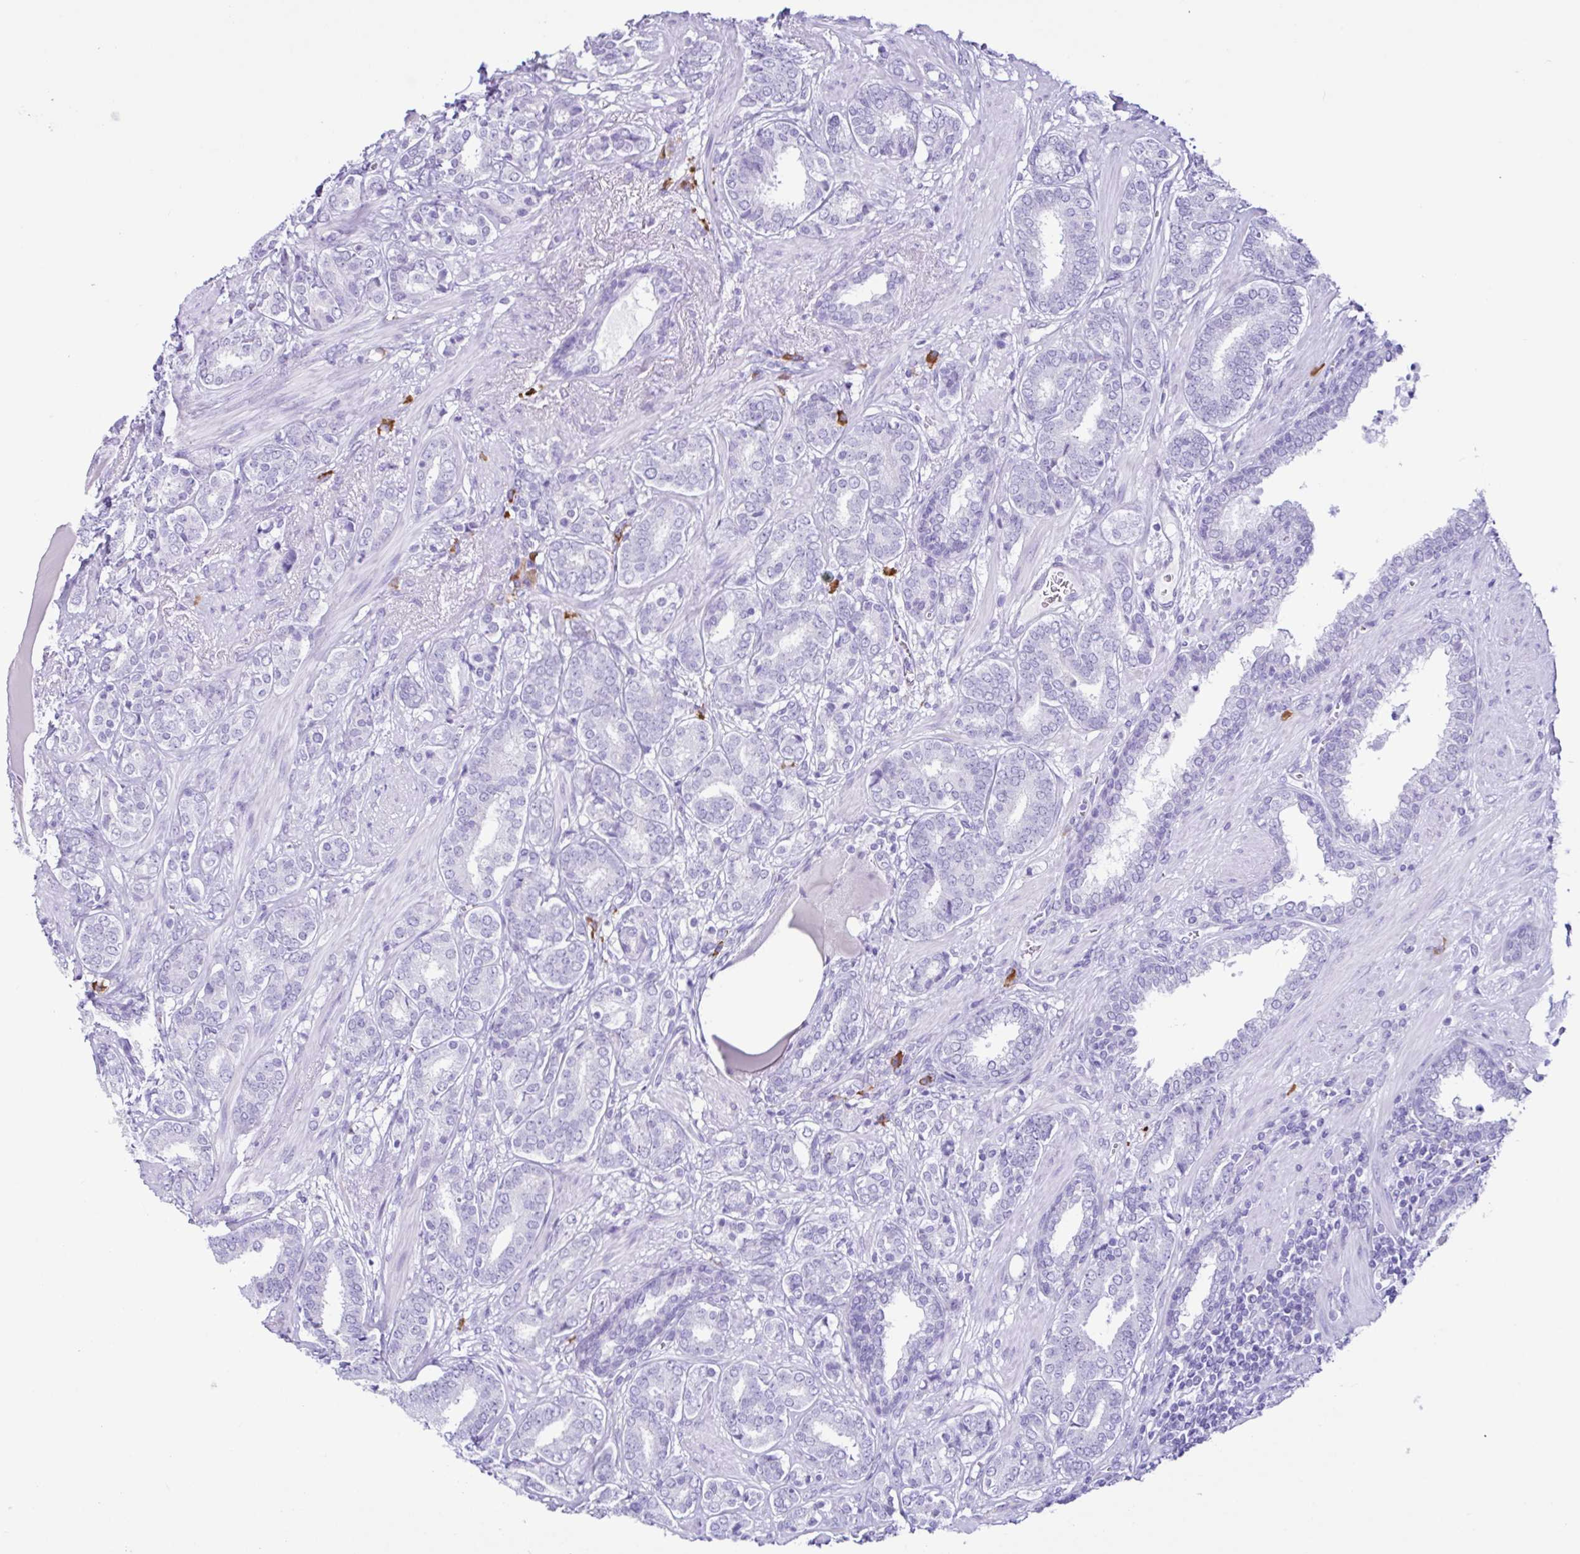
{"staining": {"intensity": "negative", "quantity": "none", "location": "none"}, "tissue": "prostate cancer", "cell_type": "Tumor cells", "image_type": "cancer", "snomed": [{"axis": "morphology", "description": "Adenocarcinoma, High grade"}, {"axis": "topography", "description": "Prostate"}], "caption": "Tumor cells show no significant expression in prostate cancer (high-grade adenocarcinoma).", "gene": "PIGF", "patient": {"sex": "male", "age": 62}}